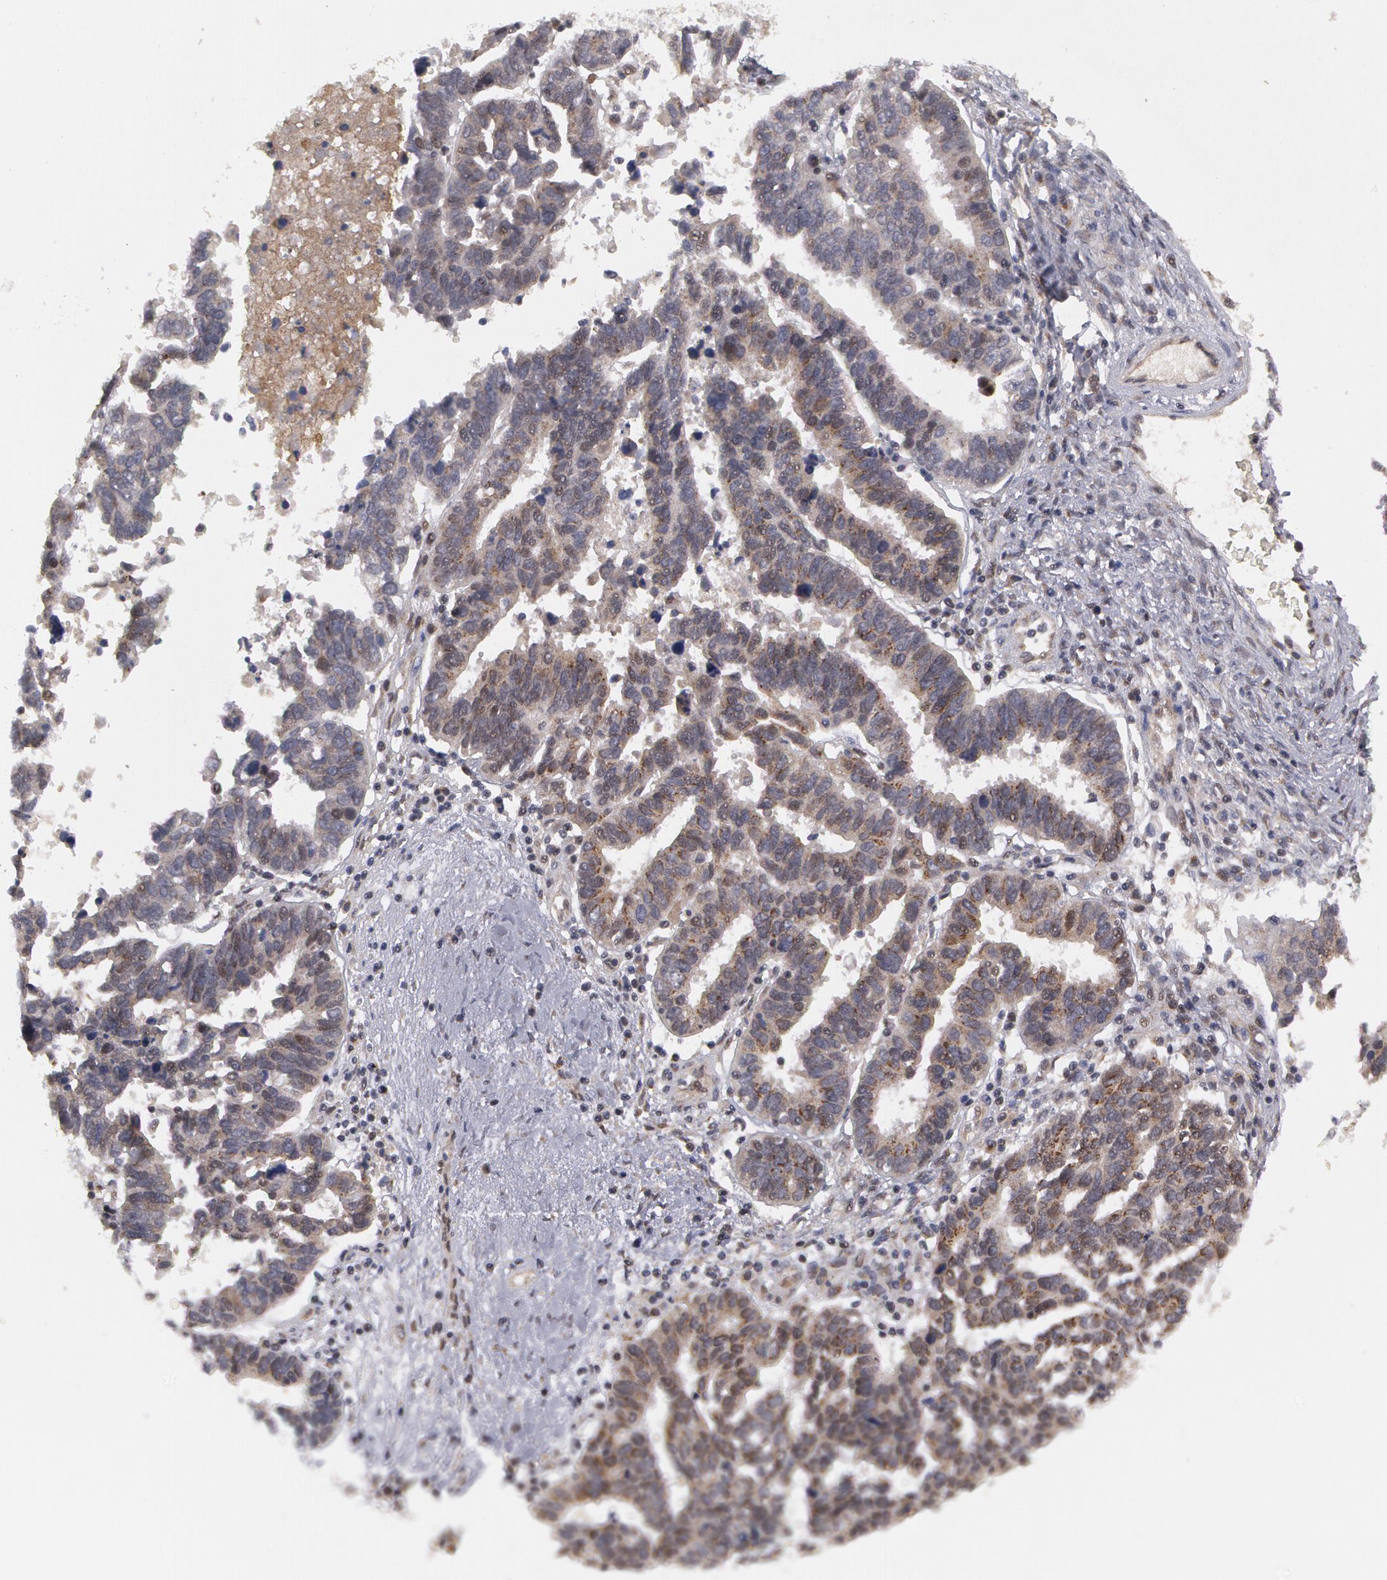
{"staining": {"intensity": "weak", "quantity": "<25%", "location": "cytoplasmic/membranous"}, "tissue": "ovarian cancer", "cell_type": "Tumor cells", "image_type": "cancer", "snomed": [{"axis": "morphology", "description": "Carcinoma, endometroid"}, {"axis": "morphology", "description": "Cystadenocarcinoma, serous, NOS"}, {"axis": "topography", "description": "Ovary"}], "caption": "An immunohistochemistry photomicrograph of ovarian serous cystadenocarcinoma is shown. There is no staining in tumor cells of ovarian serous cystadenocarcinoma.", "gene": "STX5", "patient": {"sex": "female", "age": 45}}